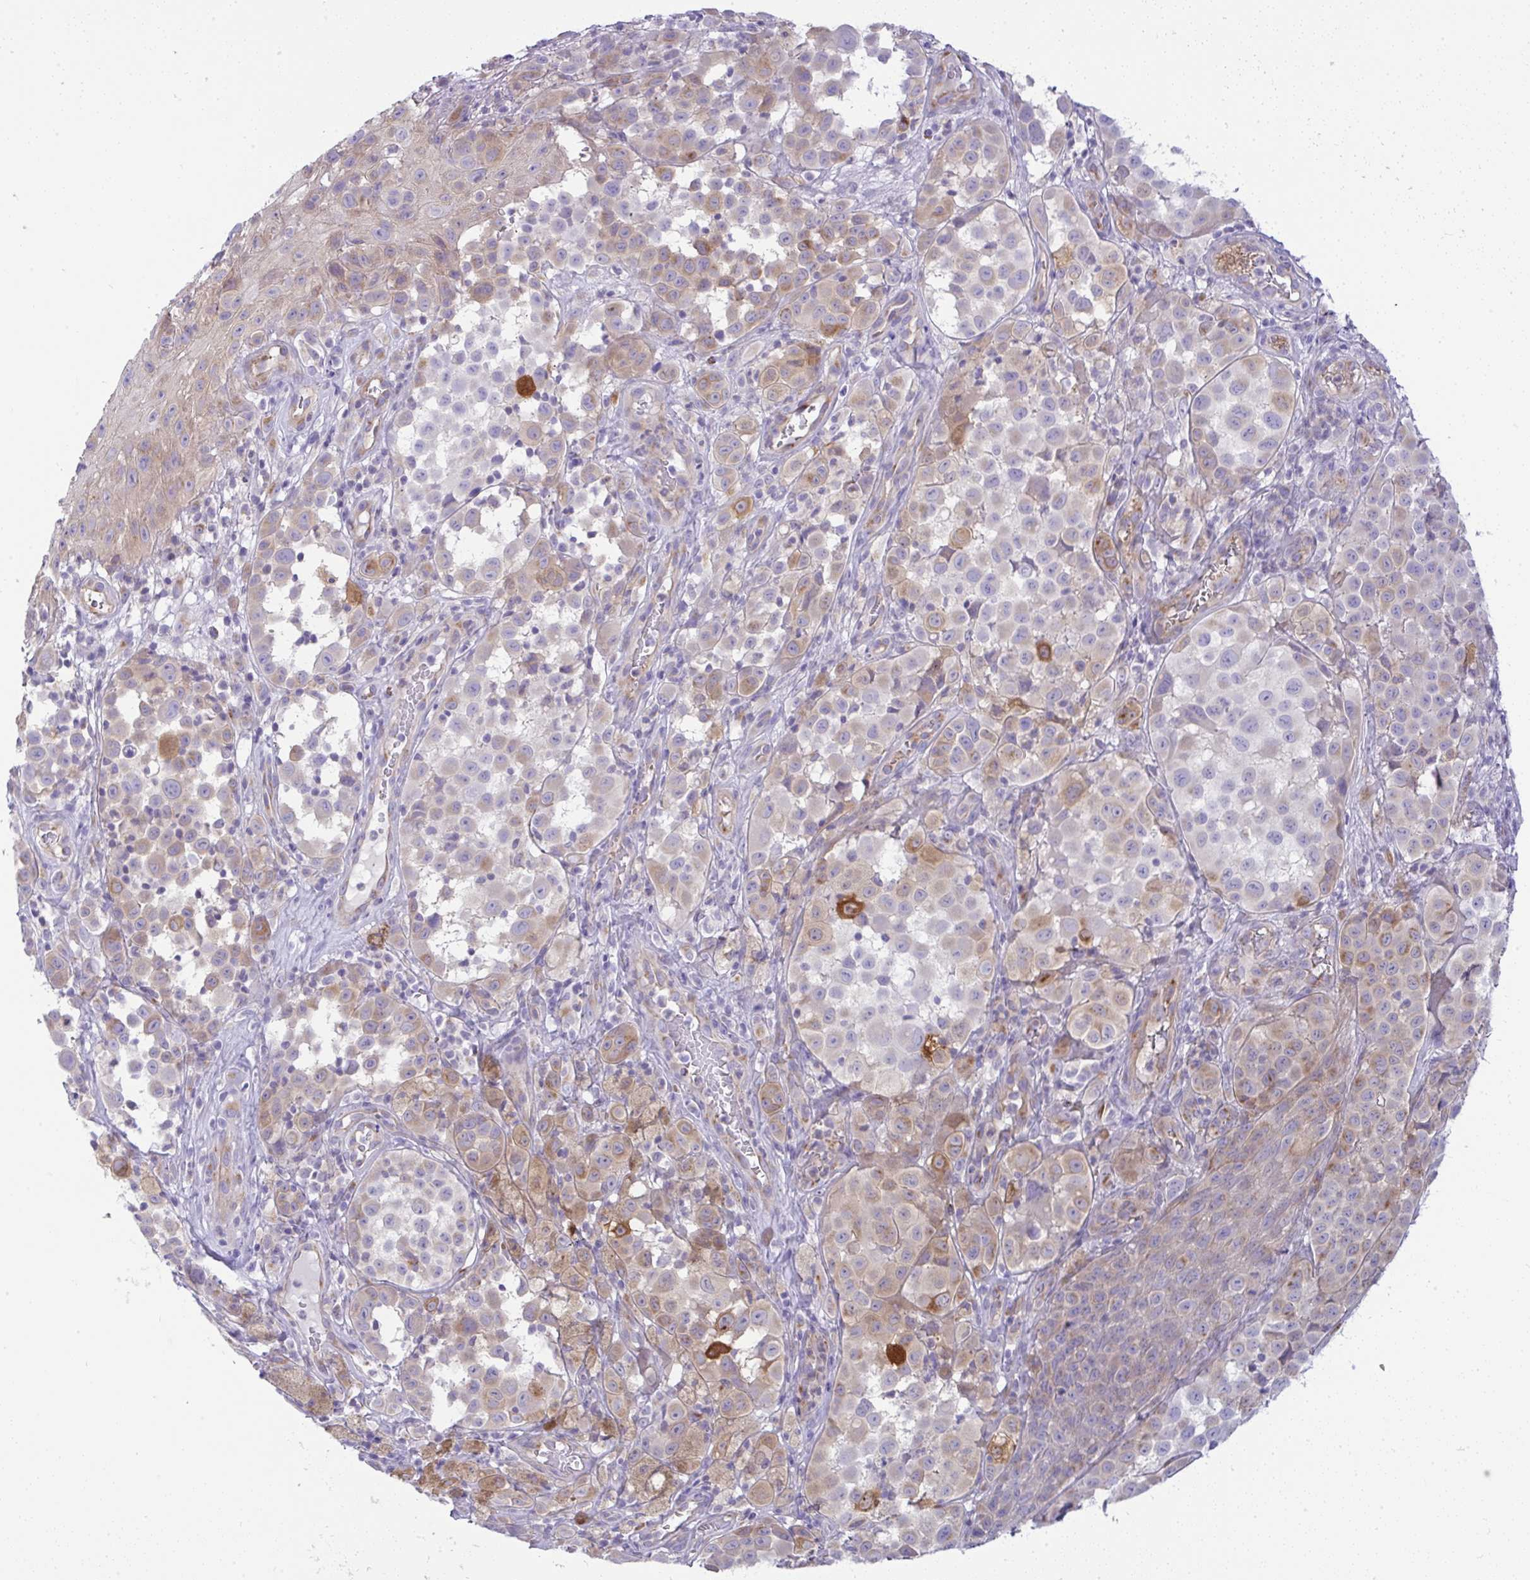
{"staining": {"intensity": "moderate", "quantity": "<25%", "location": "cytoplasmic/membranous"}, "tissue": "melanoma", "cell_type": "Tumor cells", "image_type": "cancer", "snomed": [{"axis": "morphology", "description": "Malignant melanoma, NOS"}, {"axis": "topography", "description": "Skin"}], "caption": "Immunohistochemical staining of melanoma shows moderate cytoplasmic/membranous protein positivity in approximately <25% of tumor cells. (Stains: DAB (3,3'-diaminobenzidine) in brown, nuclei in blue, Microscopy: brightfield microscopy at high magnification).", "gene": "FAM177A1", "patient": {"sex": "male", "age": 64}}